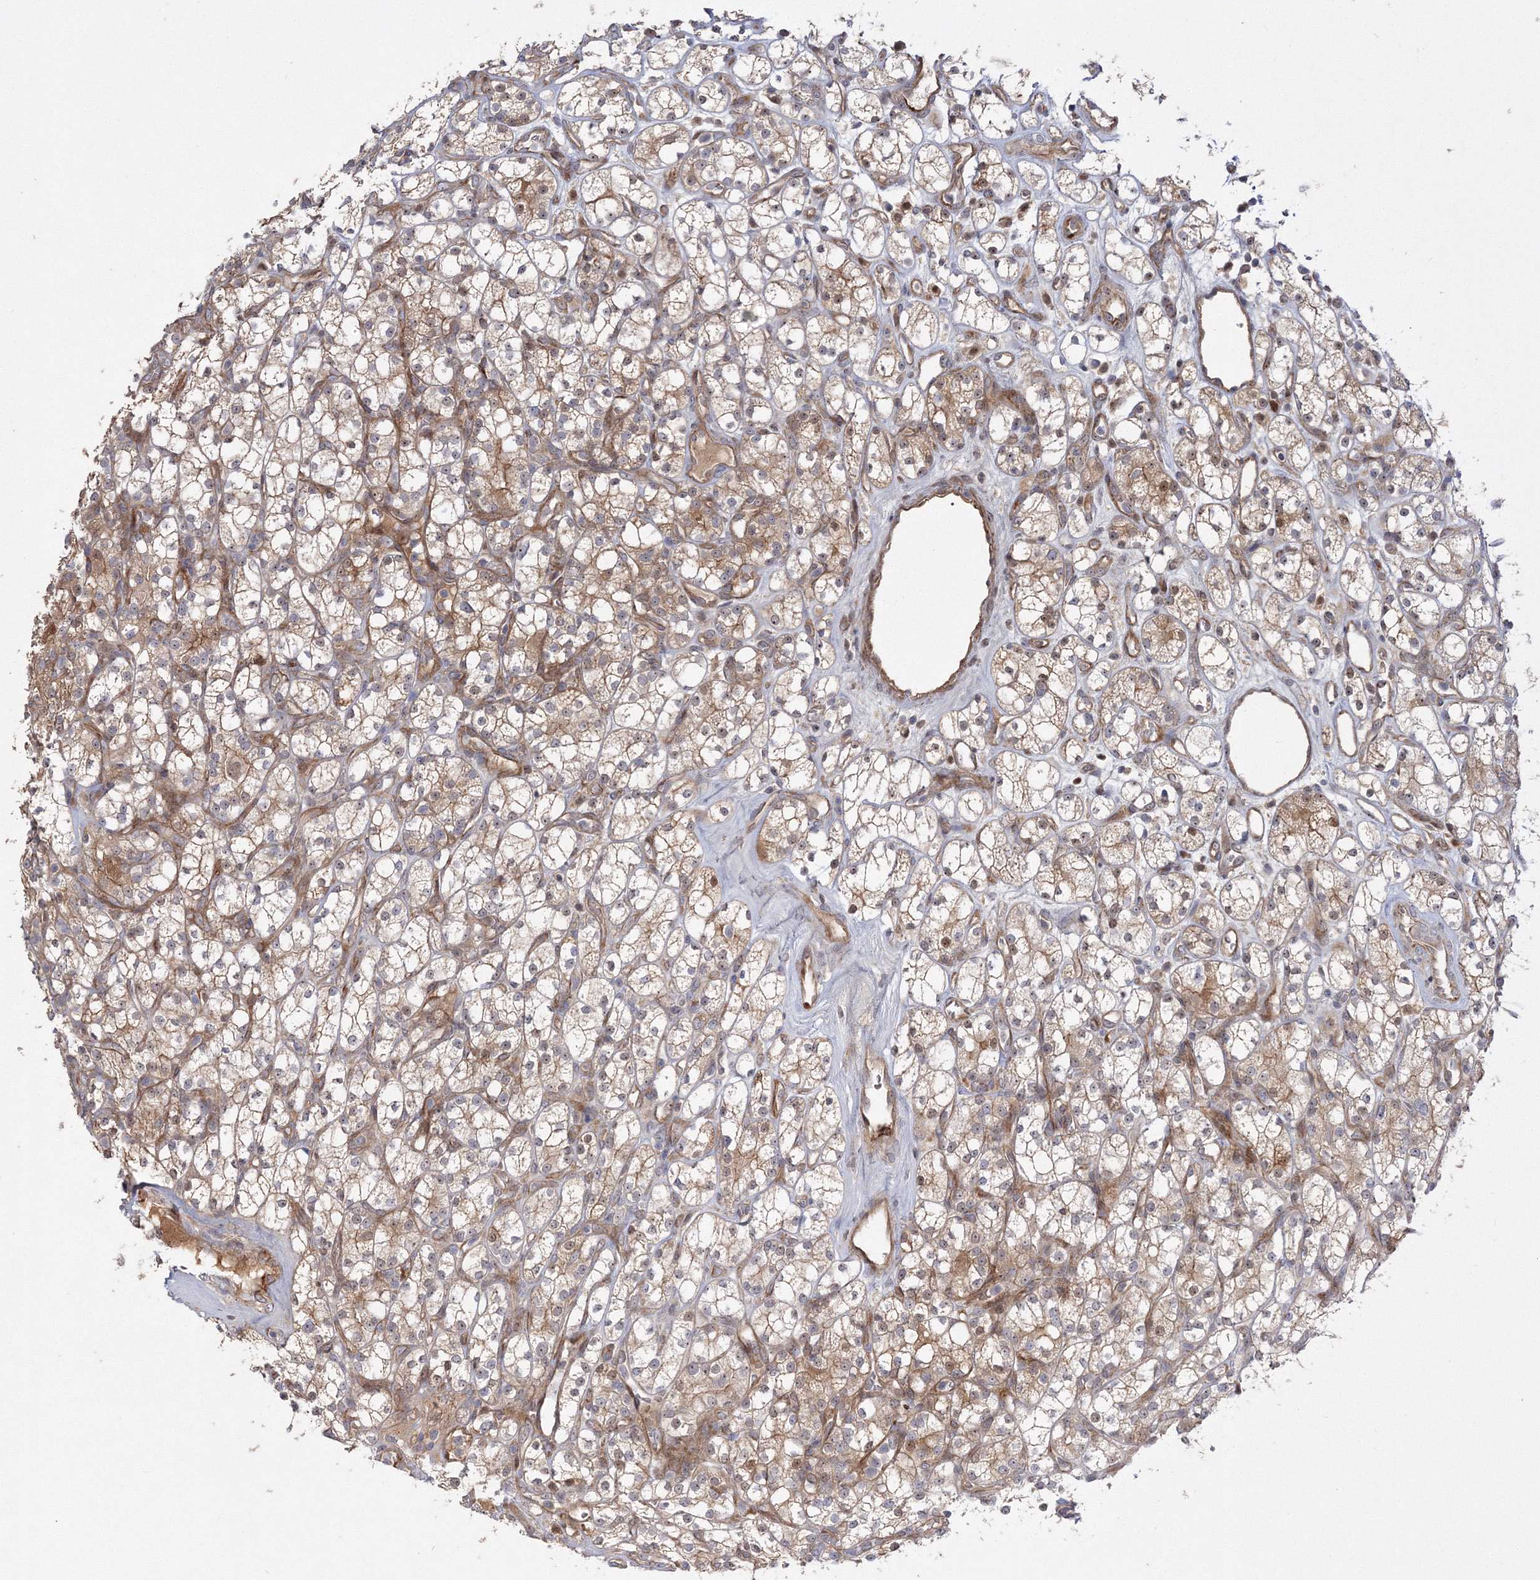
{"staining": {"intensity": "moderate", "quantity": "25%-75%", "location": "cytoplasmic/membranous,nuclear"}, "tissue": "renal cancer", "cell_type": "Tumor cells", "image_type": "cancer", "snomed": [{"axis": "morphology", "description": "Adenocarcinoma, NOS"}, {"axis": "topography", "description": "Kidney"}], "caption": "Renal cancer stained with a protein marker displays moderate staining in tumor cells.", "gene": "NPM3", "patient": {"sex": "male", "age": 77}}